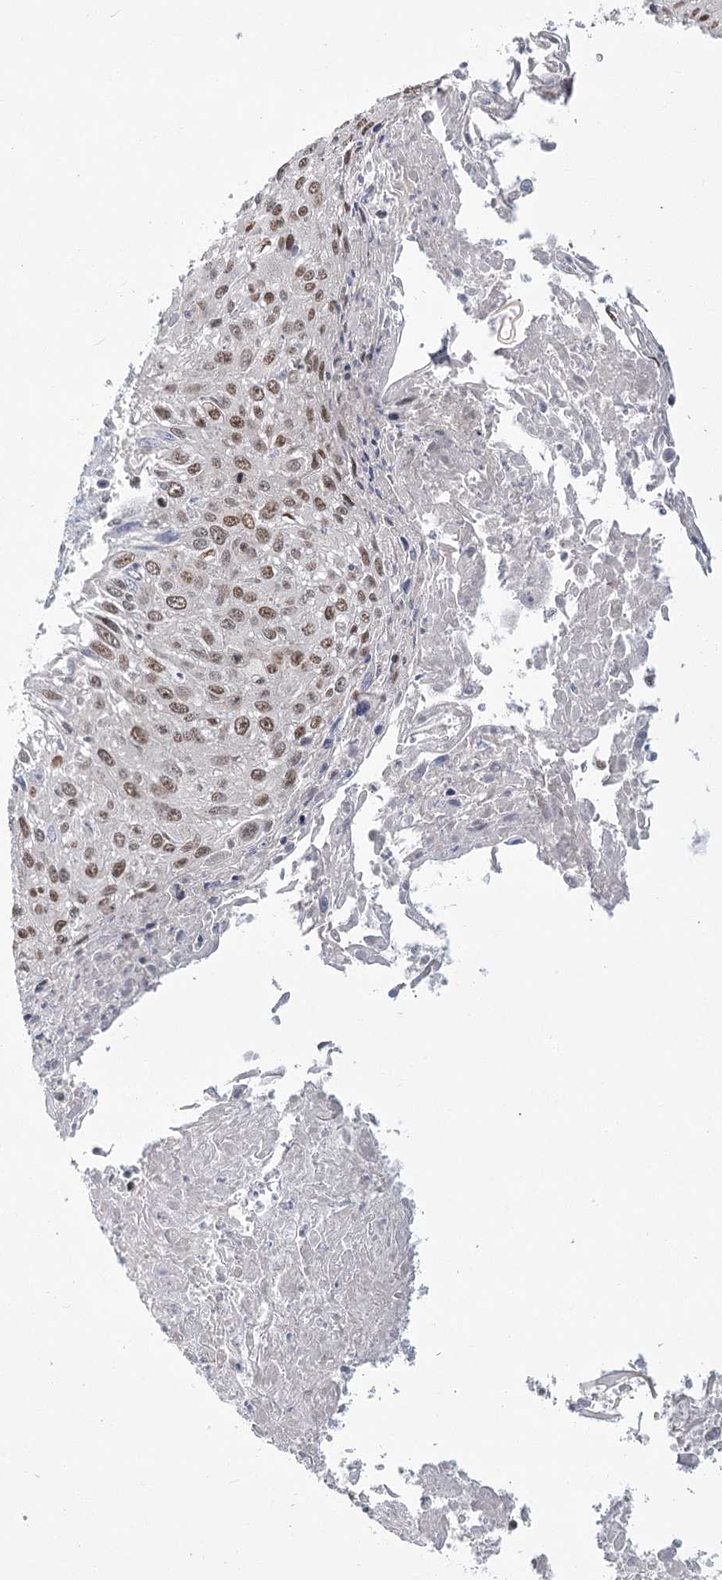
{"staining": {"intensity": "moderate", "quantity": ">75%", "location": "cytoplasmic/membranous"}, "tissue": "cervical cancer", "cell_type": "Tumor cells", "image_type": "cancer", "snomed": [{"axis": "morphology", "description": "Squamous cell carcinoma, NOS"}, {"axis": "topography", "description": "Cervix"}], "caption": "Immunohistochemical staining of squamous cell carcinoma (cervical) exhibits medium levels of moderate cytoplasmic/membranous protein positivity in approximately >75% of tumor cells. (IHC, brightfield microscopy, high magnification).", "gene": "R3HCC1L", "patient": {"sex": "female", "age": 51}}